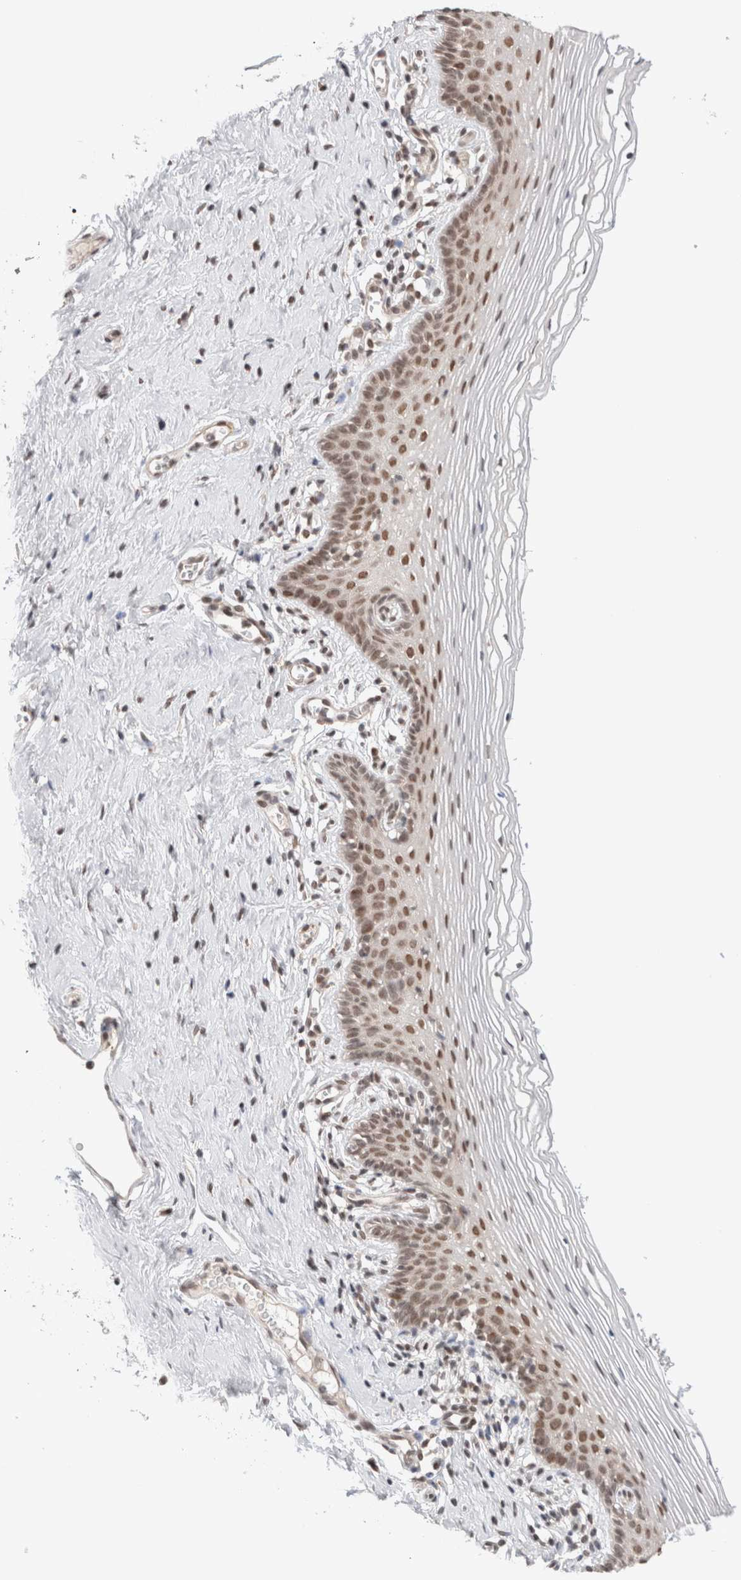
{"staining": {"intensity": "moderate", "quantity": ">75%", "location": "nuclear"}, "tissue": "vagina", "cell_type": "Squamous epithelial cells", "image_type": "normal", "snomed": [{"axis": "morphology", "description": "Normal tissue, NOS"}, {"axis": "topography", "description": "Vagina"}], "caption": "This image demonstrates immunohistochemistry (IHC) staining of benign human vagina, with medium moderate nuclear positivity in about >75% of squamous epithelial cells.", "gene": "GATAD2A", "patient": {"sex": "female", "age": 32}}